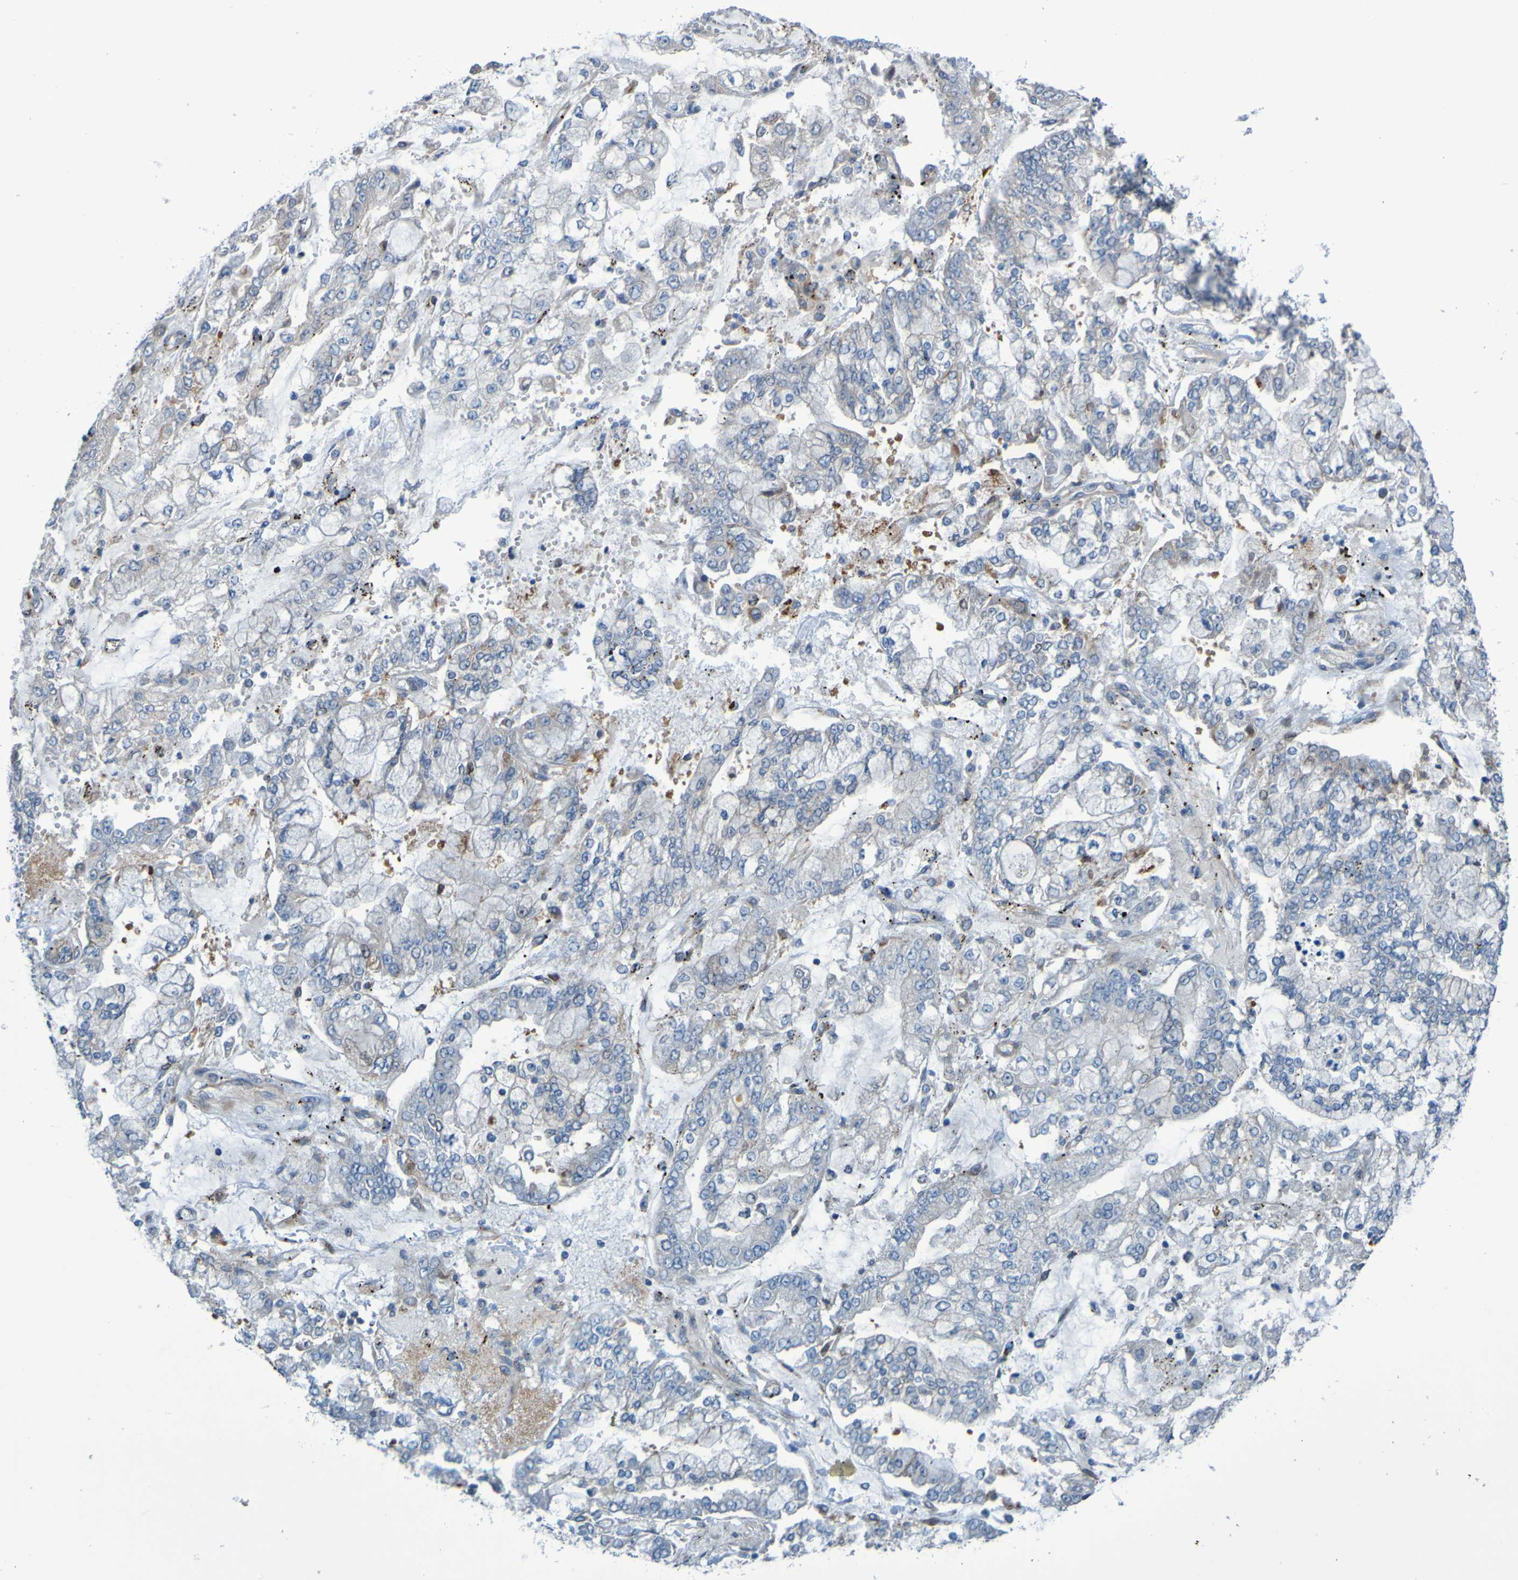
{"staining": {"intensity": "moderate", "quantity": "<25%", "location": "cytoplasmic/membranous"}, "tissue": "stomach cancer", "cell_type": "Tumor cells", "image_type": "cancer", "snomed": [{"axis": "morphology", "description": "Adenocarcinoma, NOS"}, {"axis": "topography", "description": "Stomach"}], "caption": "A micrograph of stomach cancer stained for a protein reveals moderate cytoplasmic/membranous brown staining in tumor cells. Nuclei are stained in blue.", "gene": "NPRL3", "patient": {"sex": "male", "age": 76}}